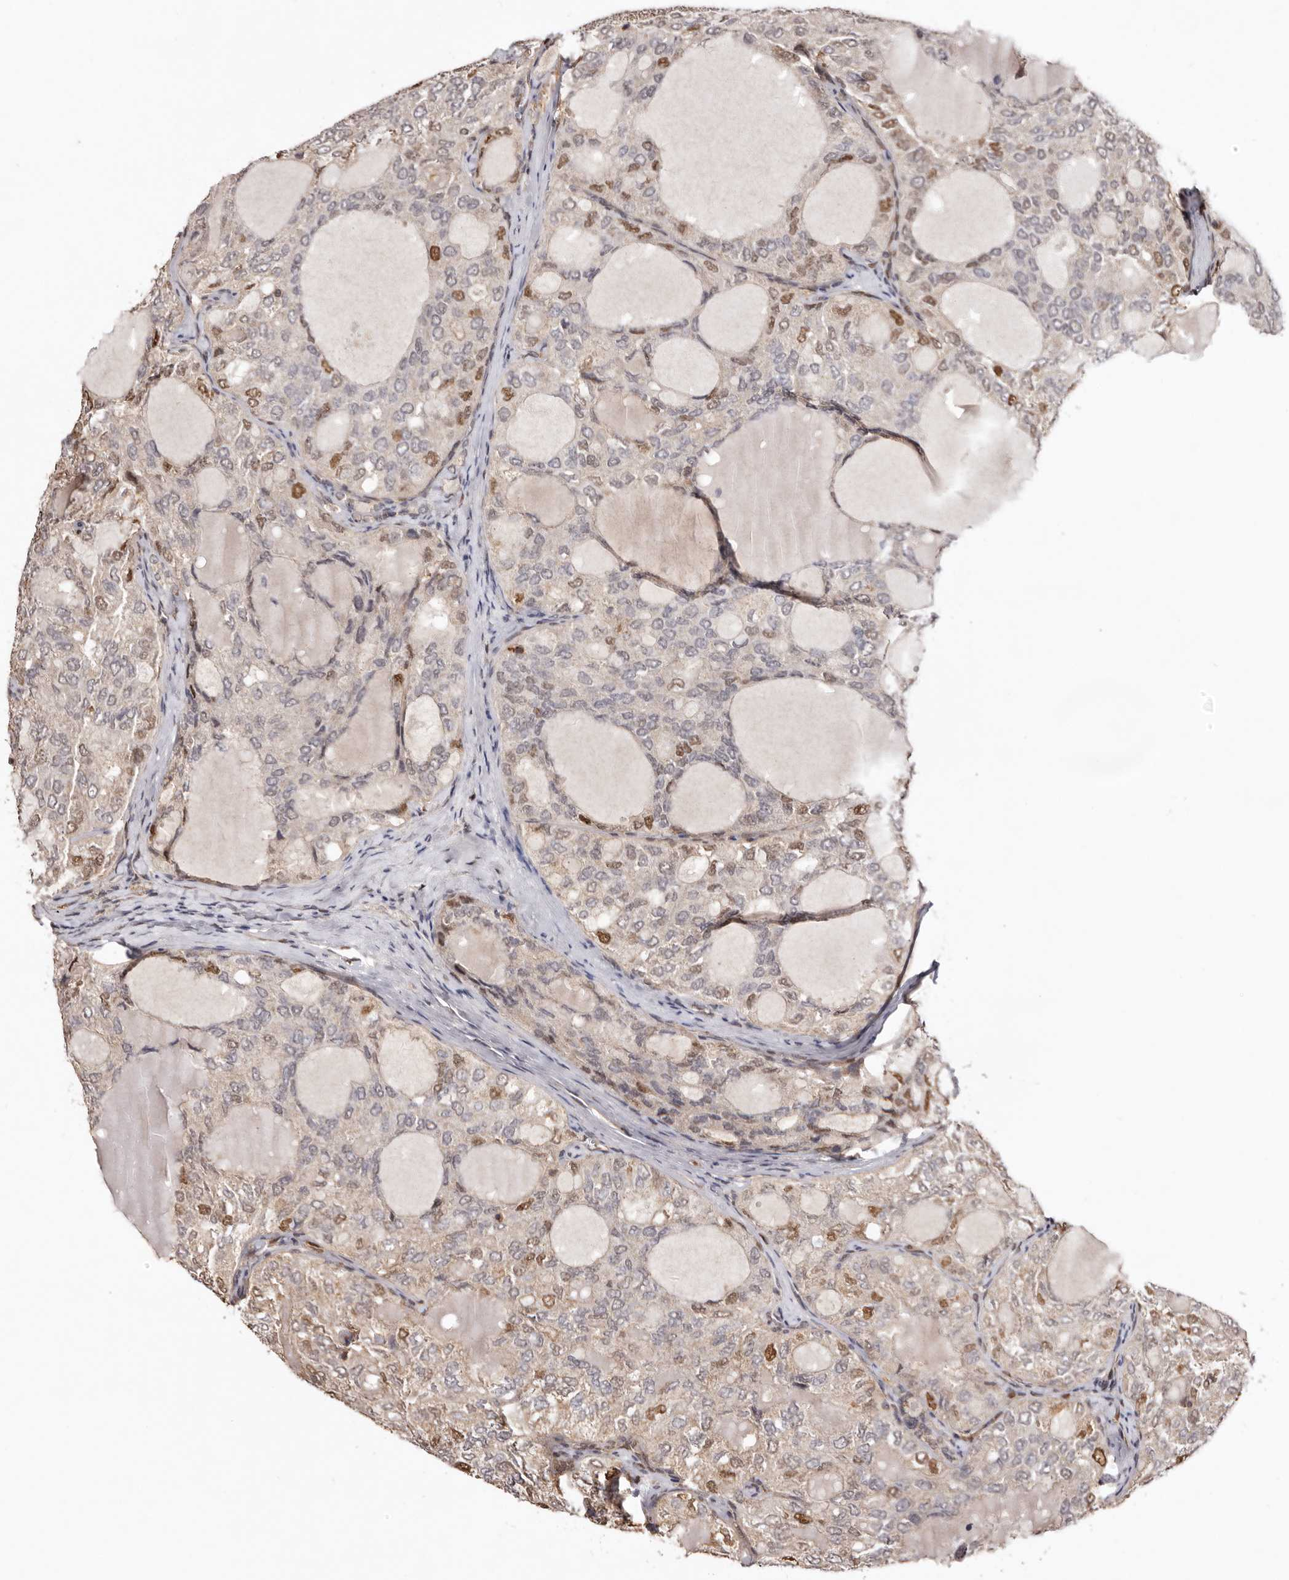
{"staining": {"intensity": "moderate", "quantity": "25%-75%", "location": "nuclear"}, "tissue": "thyroid cancer", "cell_type": "Tumor cells", "image_type": "cancer", "snomed": [{"axis": "morphology", "description": "Follicular adenoma carcinoma, NOS"}, {"axis": "topography", "description": "Thyroid gland"}], "caption": "Moderate nuclear staining for a protein is identified in about 25%-75% of tumor cells of thyroid cancer using immunohistochemistry (IHC).", "gene": "NOTCH1", "patient": {"sex": "male", "age": 75}}